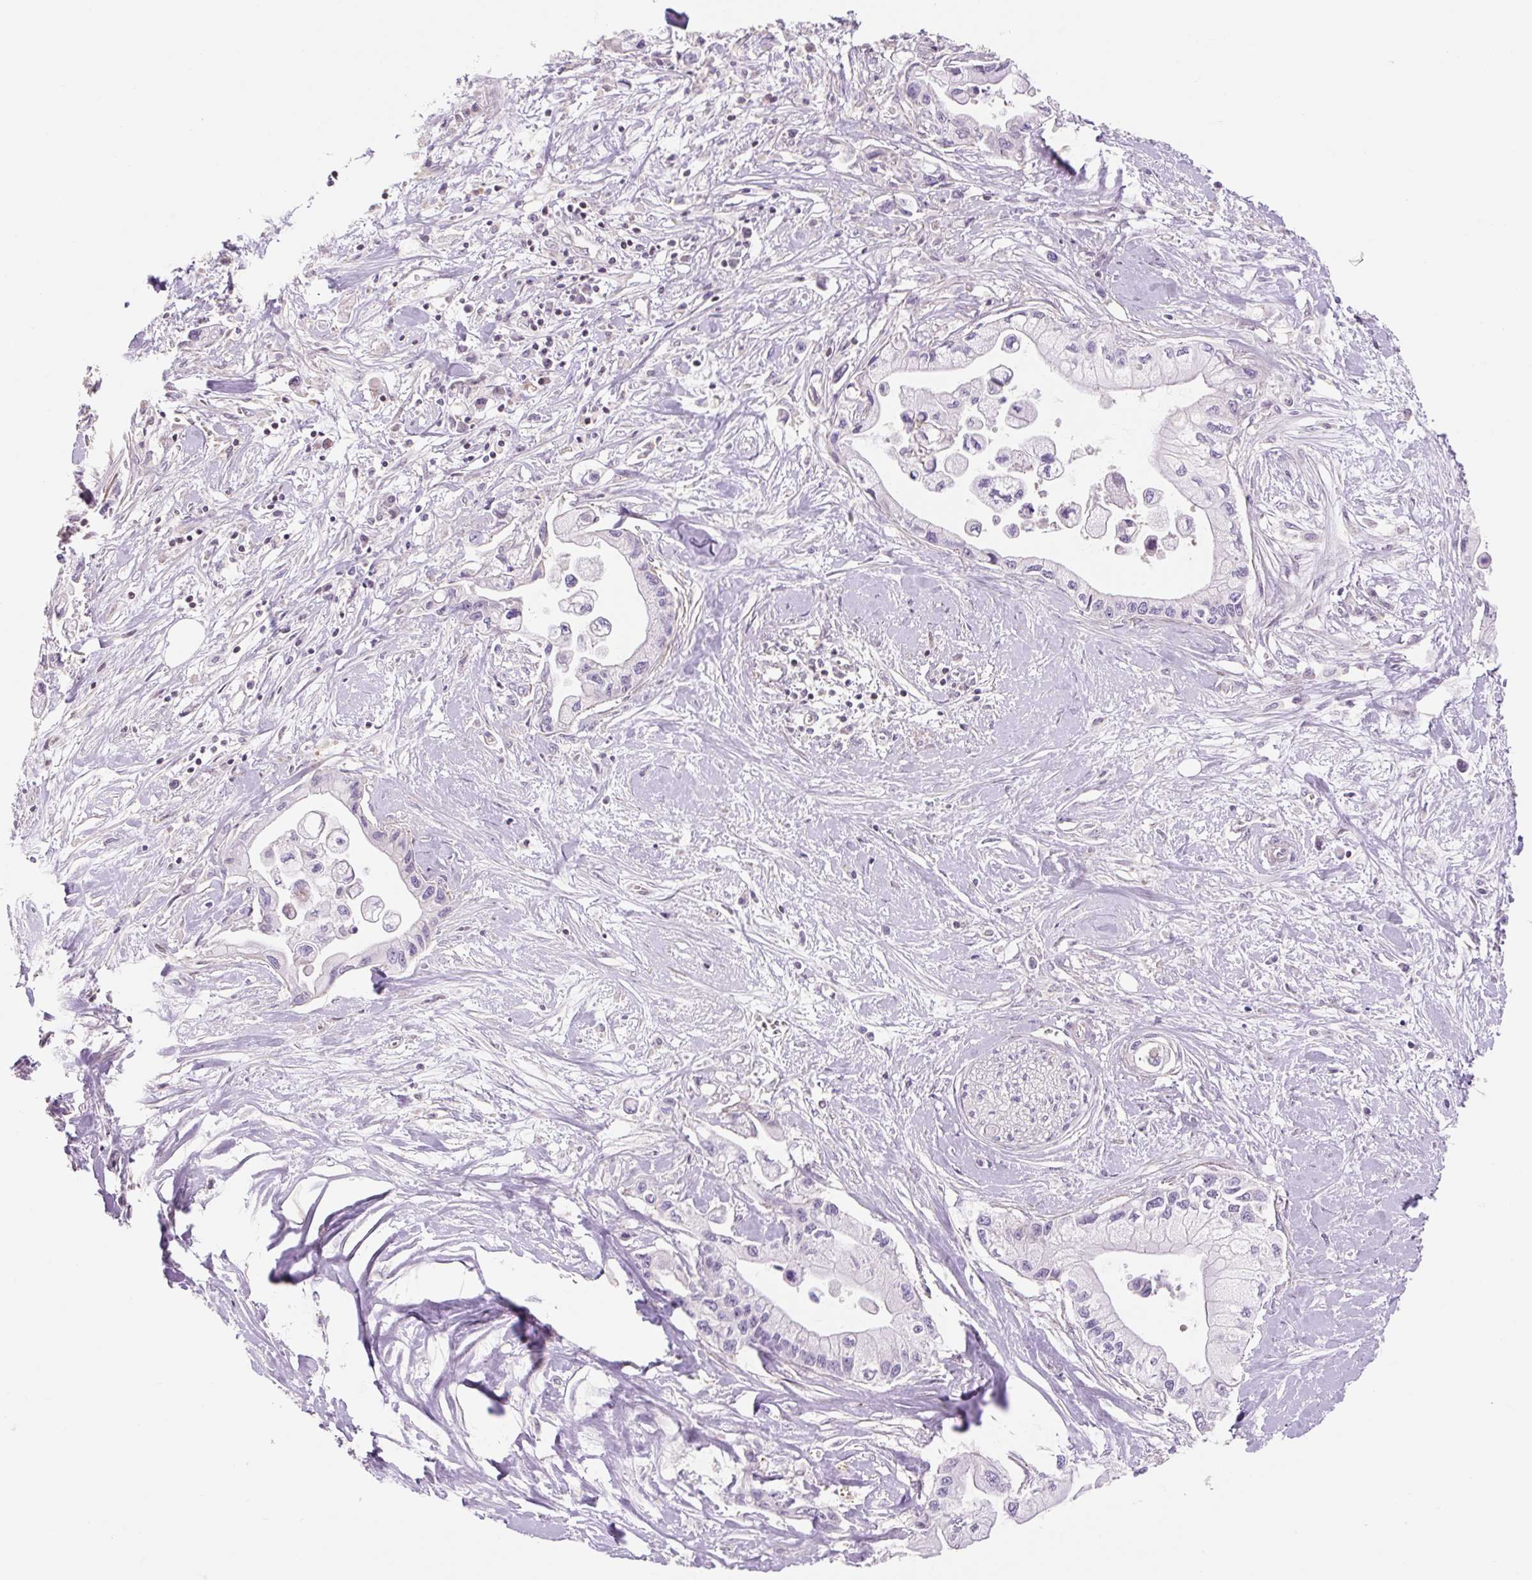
{"staining": {"intensity": "negative", "quantity": "none", "location": "none"}, "tissue": "pancreatic cancer", "cell_type": "Tumor cells", "image_type": "cancer", "snomed": [{"axis": "morphology", "description": "Adenocarcinoma, NOS"}, {"axis": "topography", "description": "Pancreas"}], "caption": "This is an immunohistochemistry (IHC) image of human pancreatic adenocarcinoma. There is no expression in tumor cells.", "gene": "ZNF552", "patient": {"sex": "male", "age": 61}}